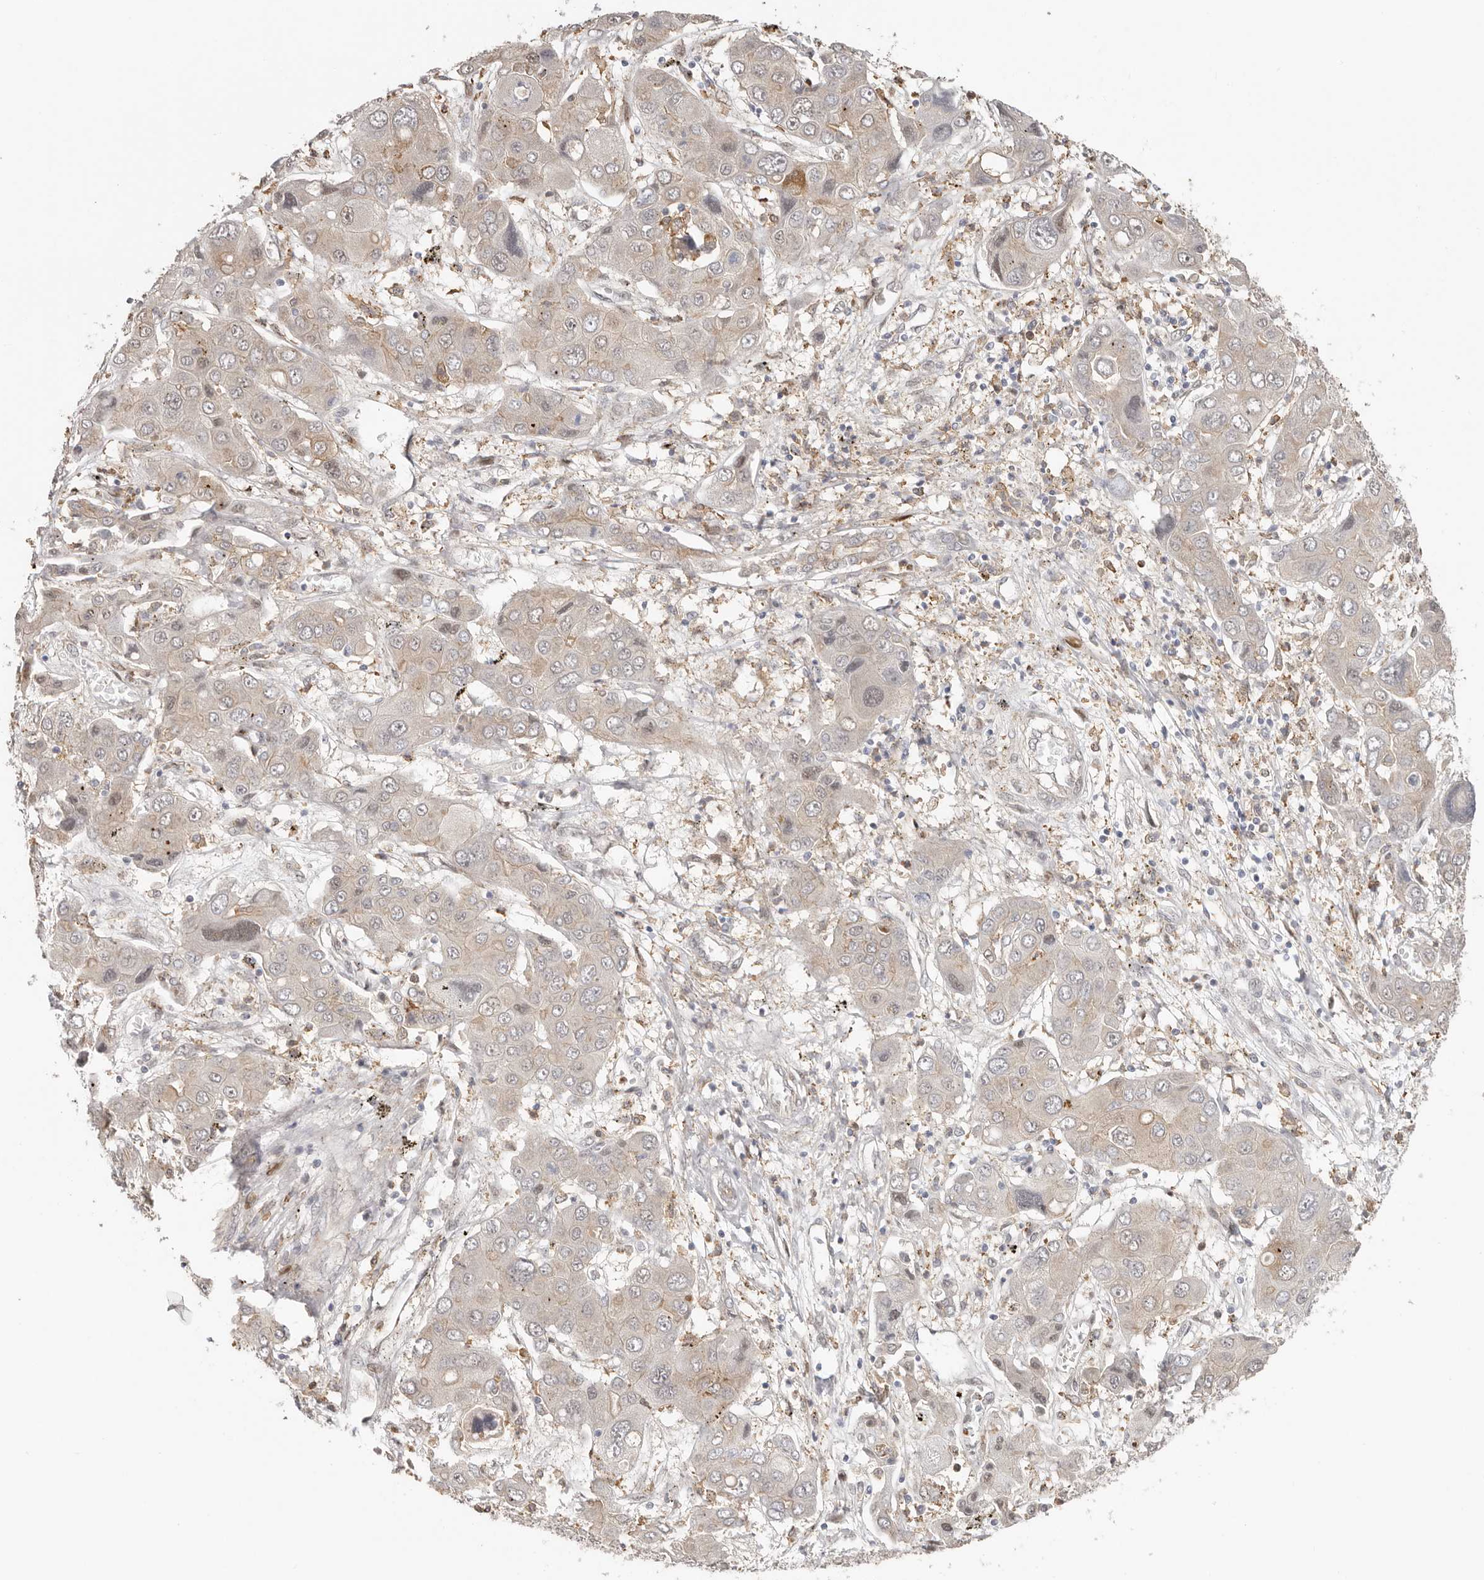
{"staining": {"intensity": "weak", "quantity": "<25%", "location": "cytoplasmic/membranous"}, "tissue": "liver cancer", "cell_type": "Tumor cells", "image_type": "cancer", "snomed": [{"axis": "morphology", "description": "Cholangiocarcinoma"}, {"axis": "topography", "description": "Liver"}], "caption": "Liver cancer (cholangiocarcinoma) stained for a protein using immunohistochemistry (IHC) shows no expression tumor cells.", "gene": "MSRB2", "patient": {"sex": "male", "age": 67}}